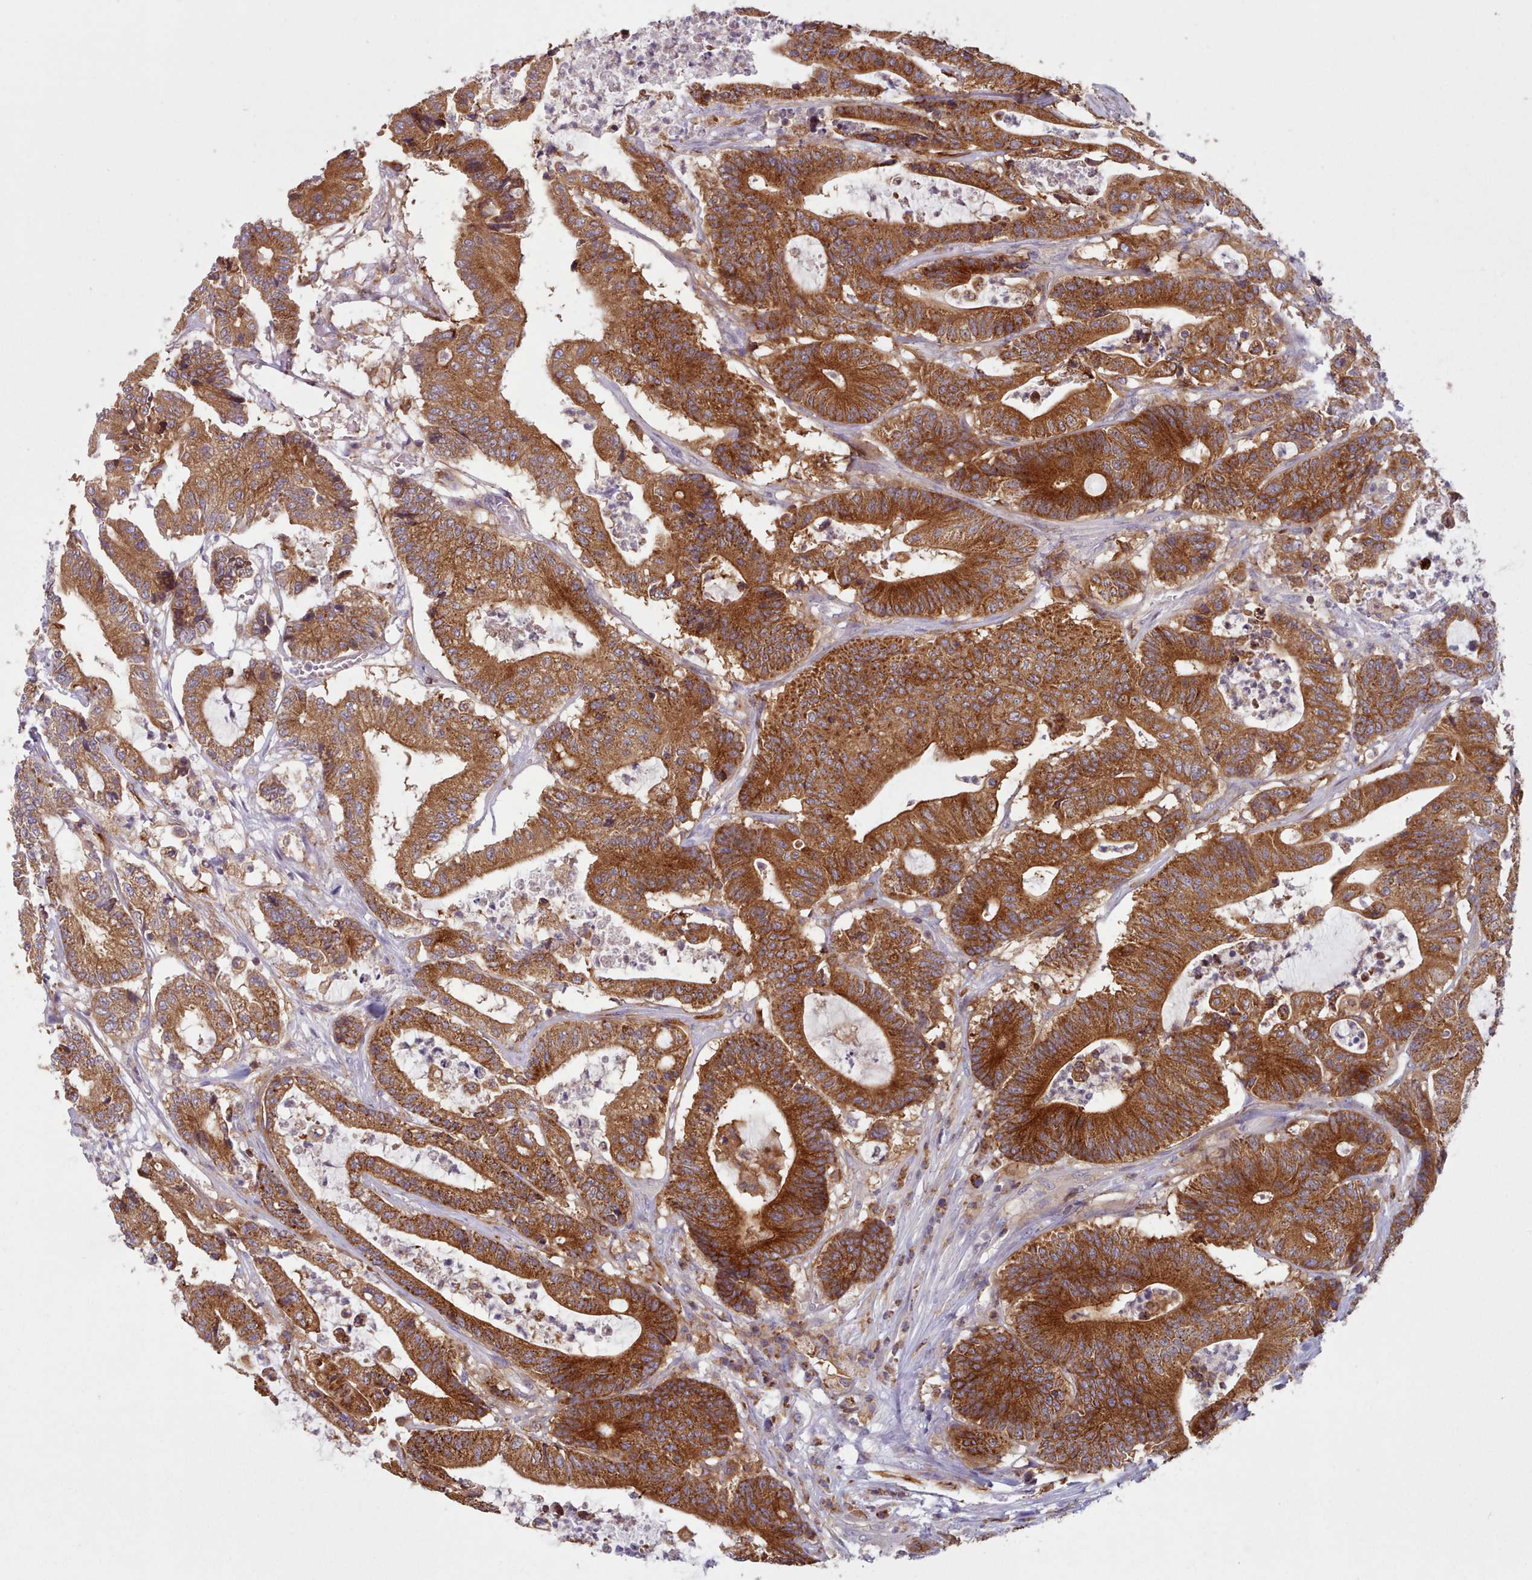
{"staining": {"intensity": "strong", "quantity": ">75%", "location": "cytoplasmic/membranous"}, "tissue": "colorectal cancer", "cell_type": "Tumor cells", "image_type": "cancer", "snomed": [{"axis": "morphology", "description": "Adenocarcinoma, NOS"}, {"axis": "topography", "description": "Colon"}], "caption": "Immunohistochemistry of human colorectal cancer (adenocarcinoma) displays high levels of strong cytoplasmic/membranous positivity in about >75% of tumor cells. The protein is stained brown, and the nuclei are stained in blue (DAB (3,3'-diaminobenzidine) IHC with brightfield microscopy, high magnification).", "gene": "CRYBG1", "patient": {"sex": "female", "age": 84}}